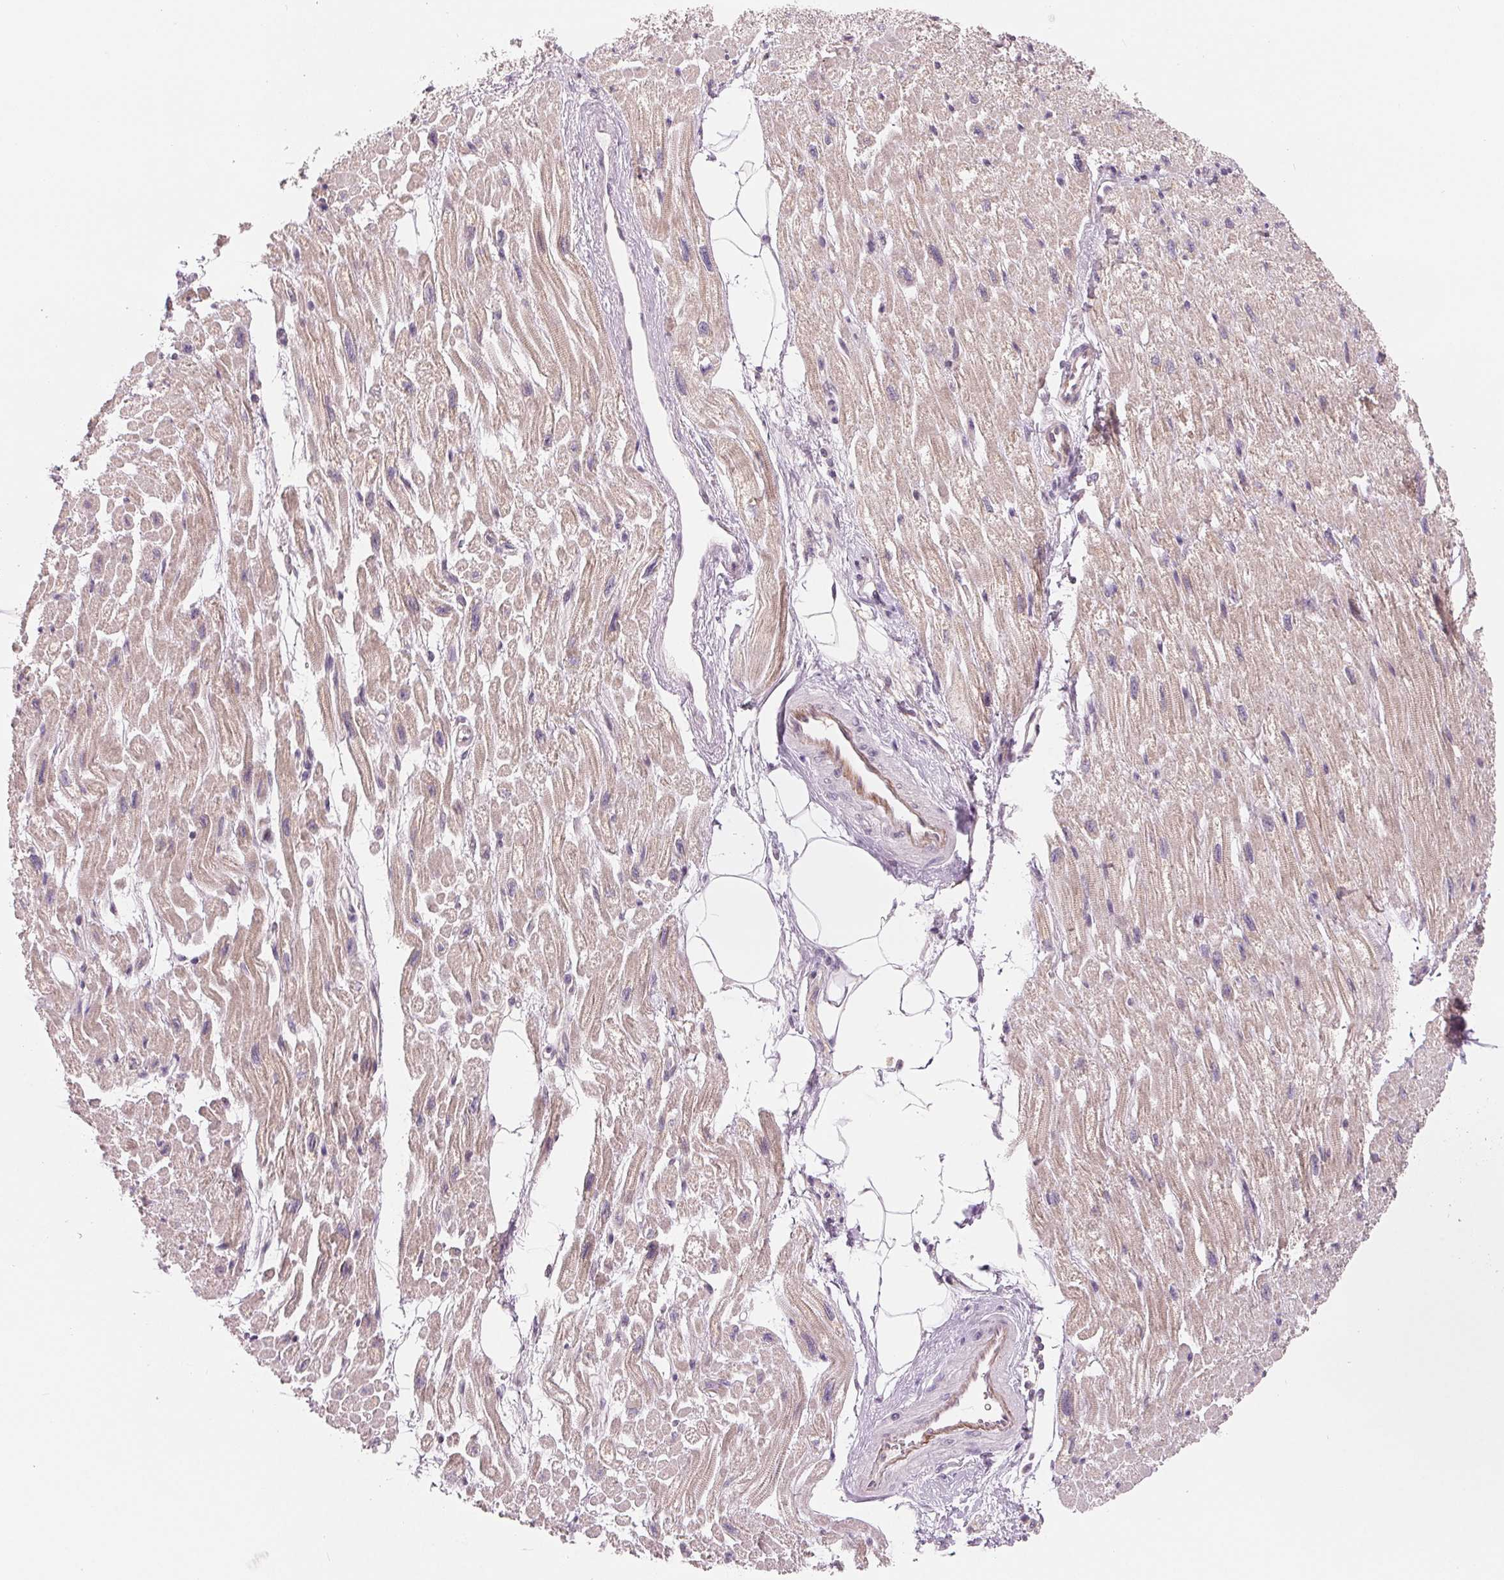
{"staining": {"intensity": "weak", "quantity": ">75%", "location": "cytoplasmic/membranous"}, "tissue": "heart muscle", "cell_type": "Cardiomyocytes", "image_type": "normal", "snomed": [{"axis": "morphology", "description": "Normal tissue, NOS"}, {"axis": "topography", "description": "Heart"}], "caption": "Cardiomyocytes exhibit low levels of weak cytoplasmic/membranous positivity in about >75% of cells in normal human heart muscle.", "gene": "CFC1B", "patient": {"sex": "female", "age": 62}}